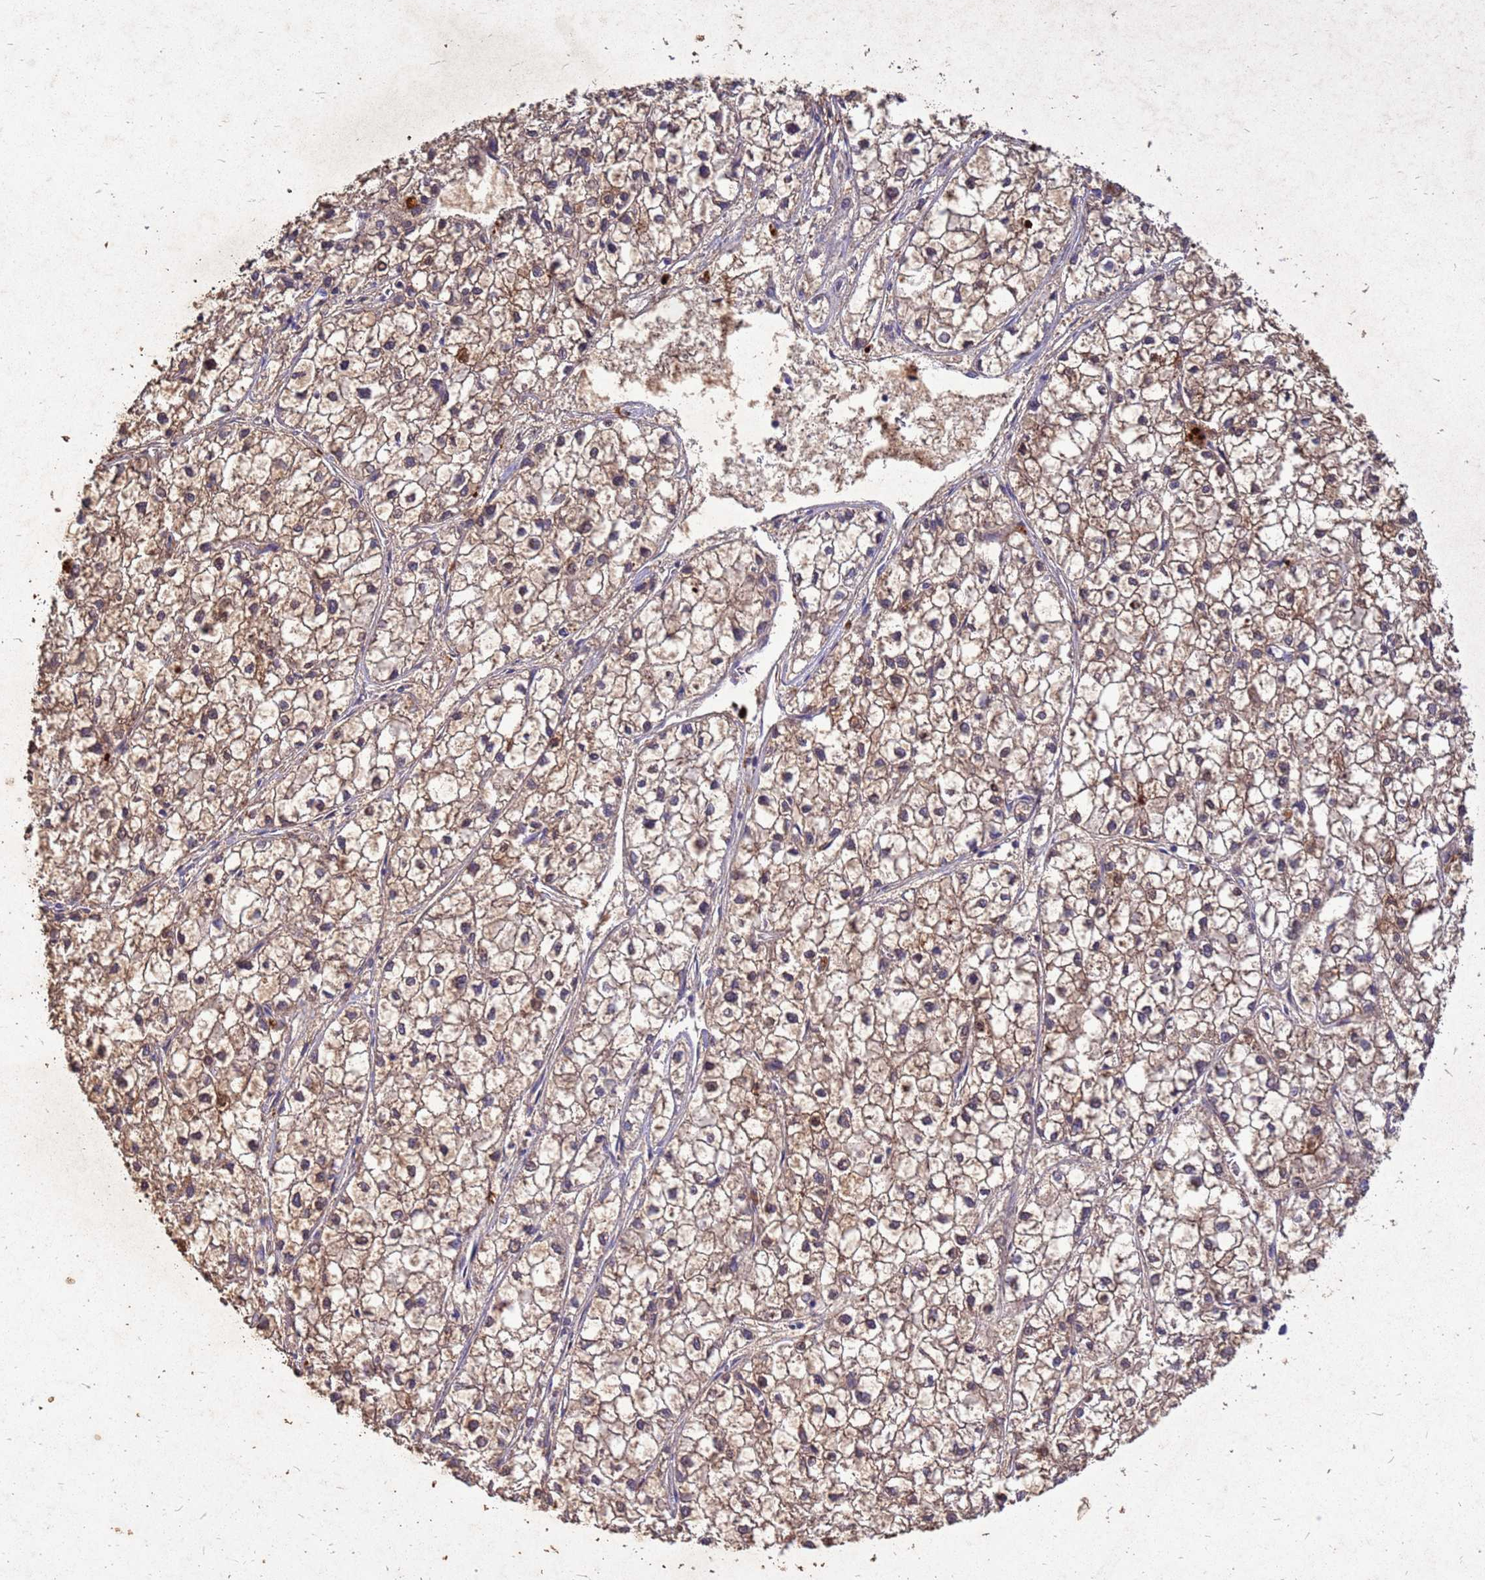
{"staining": {"intensity": "moderate", "quantity": ">75%", "location": "cytoplasmic/membranous"}, "tissue": "liver cancer", "cell_type": "Tumor cells", "image_type": "cancer", "snomed": [{"axis": "morphology", "description": "Carcinoma, Hepatocellular, NOS"}, {"axis": "topography", "description": "Liver"}], "caption": "The photomicrograph demonstrates staining of liver cancer (hepatocellular carcinoma), revealing moderate cytoplasmic/membranous protein expression (brown color) within tumor cells.", "gene": "AKR1C1", "patient": {"sex": "female", "age": 43}}